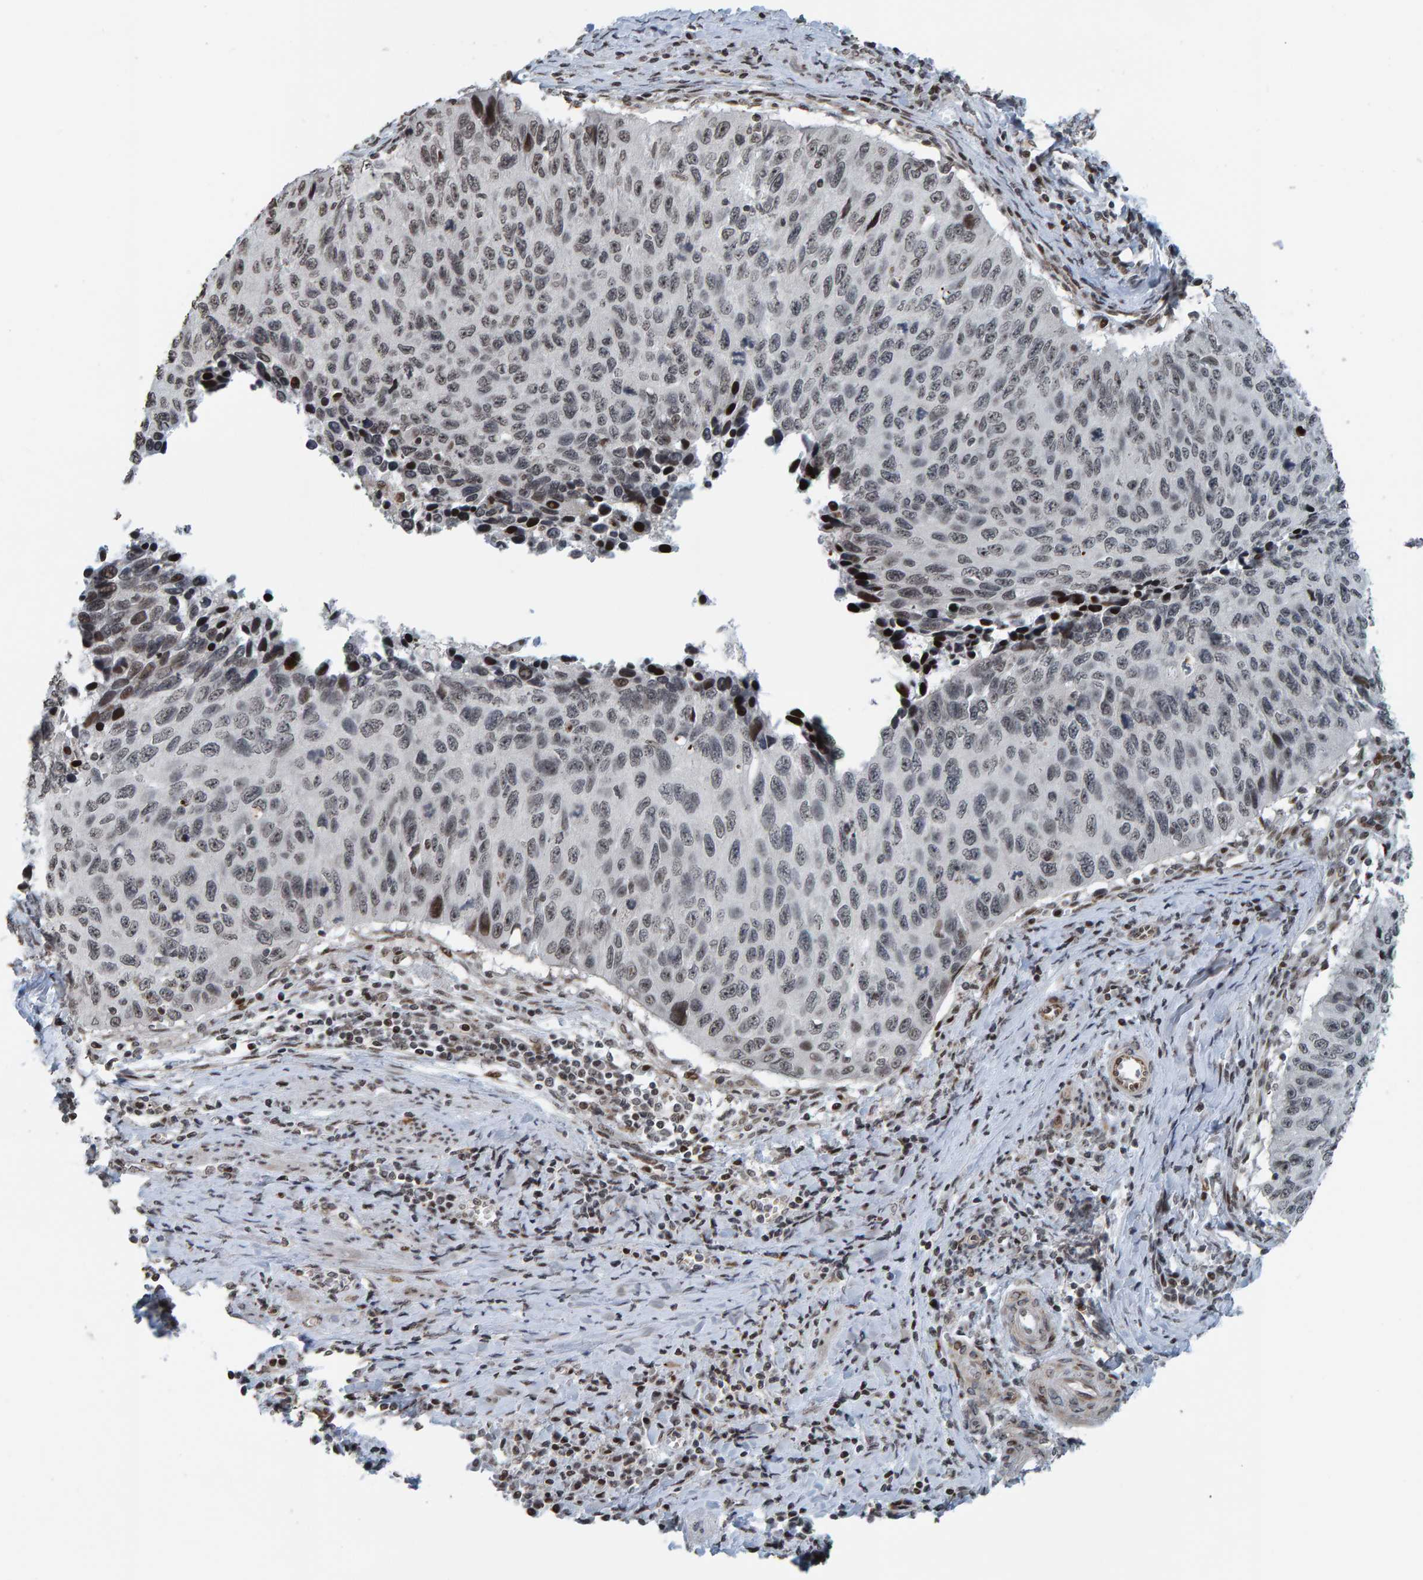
{"staining": {"intensity": "weak", "quantity": "<25%", "location": "nuclear"}, "tissue": "cervical cancer", "cell_type": "Tumor cells", "image_type": "cancer", "snomed": [{"axis": "morphology", "description": "Squamous cell carcinoma, NOS"}, {"axis": "topography", "description": "Cervix"}], "caption": "High magnification brightfield microscopy of cervical cancer (squamous cell carcinoma) stained with DAB (brown) and counterstained with hematoxylin (blue): tumor cells show no significant staining. Brightfield microscopy of immunohistochemistry stained with DAB (3,3'-diaminobenzidine) (brown) and hematoxylin (blue), captured at high magnification.", "gene": "ZNF366", "patient": {"sex": "female", "age": 53}}